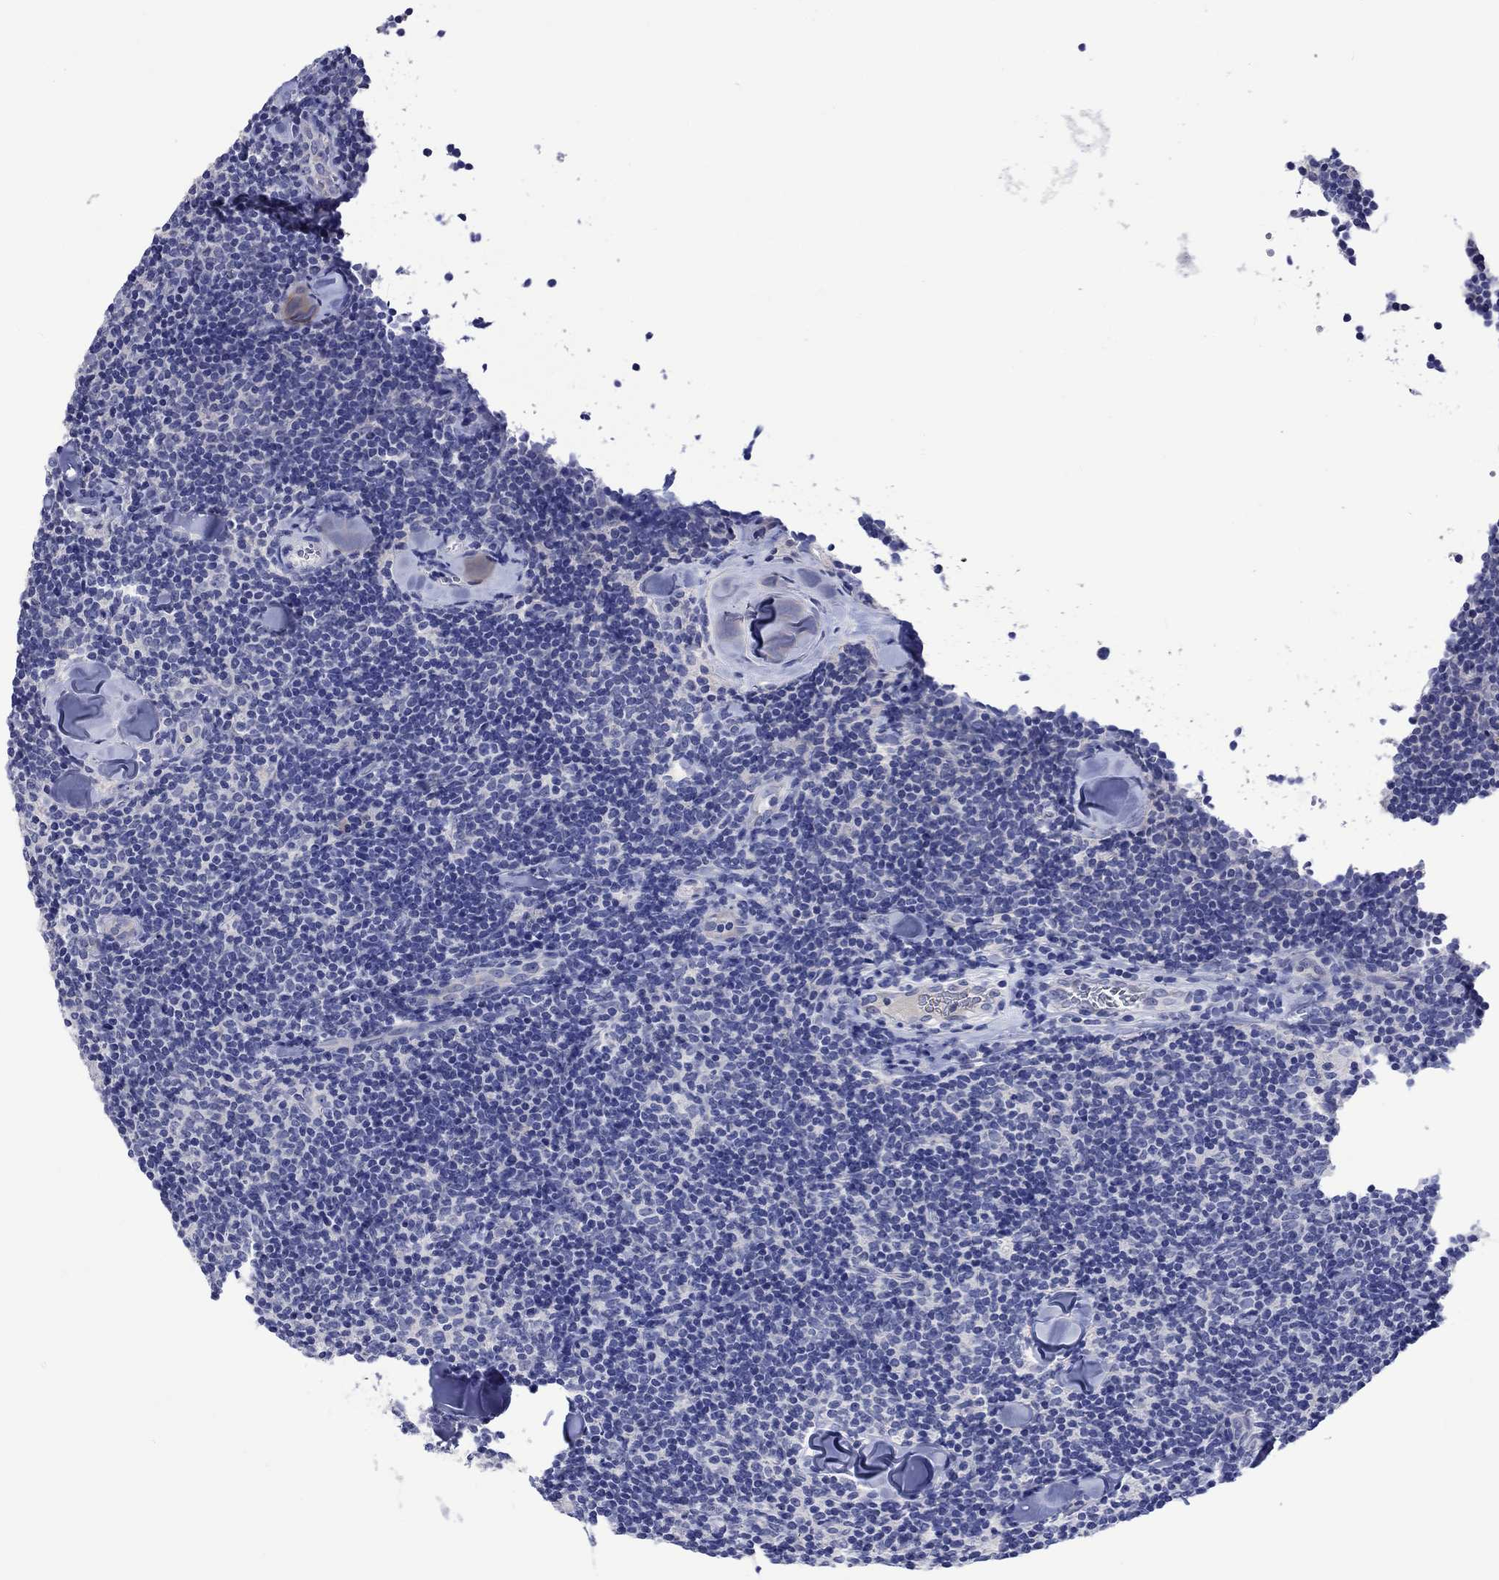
{"staining": {"intensity": "negative", "quantity": "none", "location": "none"}, "tissue": "lymphoma", "cell_type": "Tumor cells", "image_type": "cancer", "snomed": [{"axis": "morphology", "description": "Malignant lymphoma, non-Hodgkin's type, Low grade"}, {"axis": "topography", "description": "Lymph node"}], "caption": "DAB immunohistochemical staining of lymphoma reveals no significant expression in tumor cells.", "gene": "TOMM20L", "patient": {"sex": "female", "age": 56}}